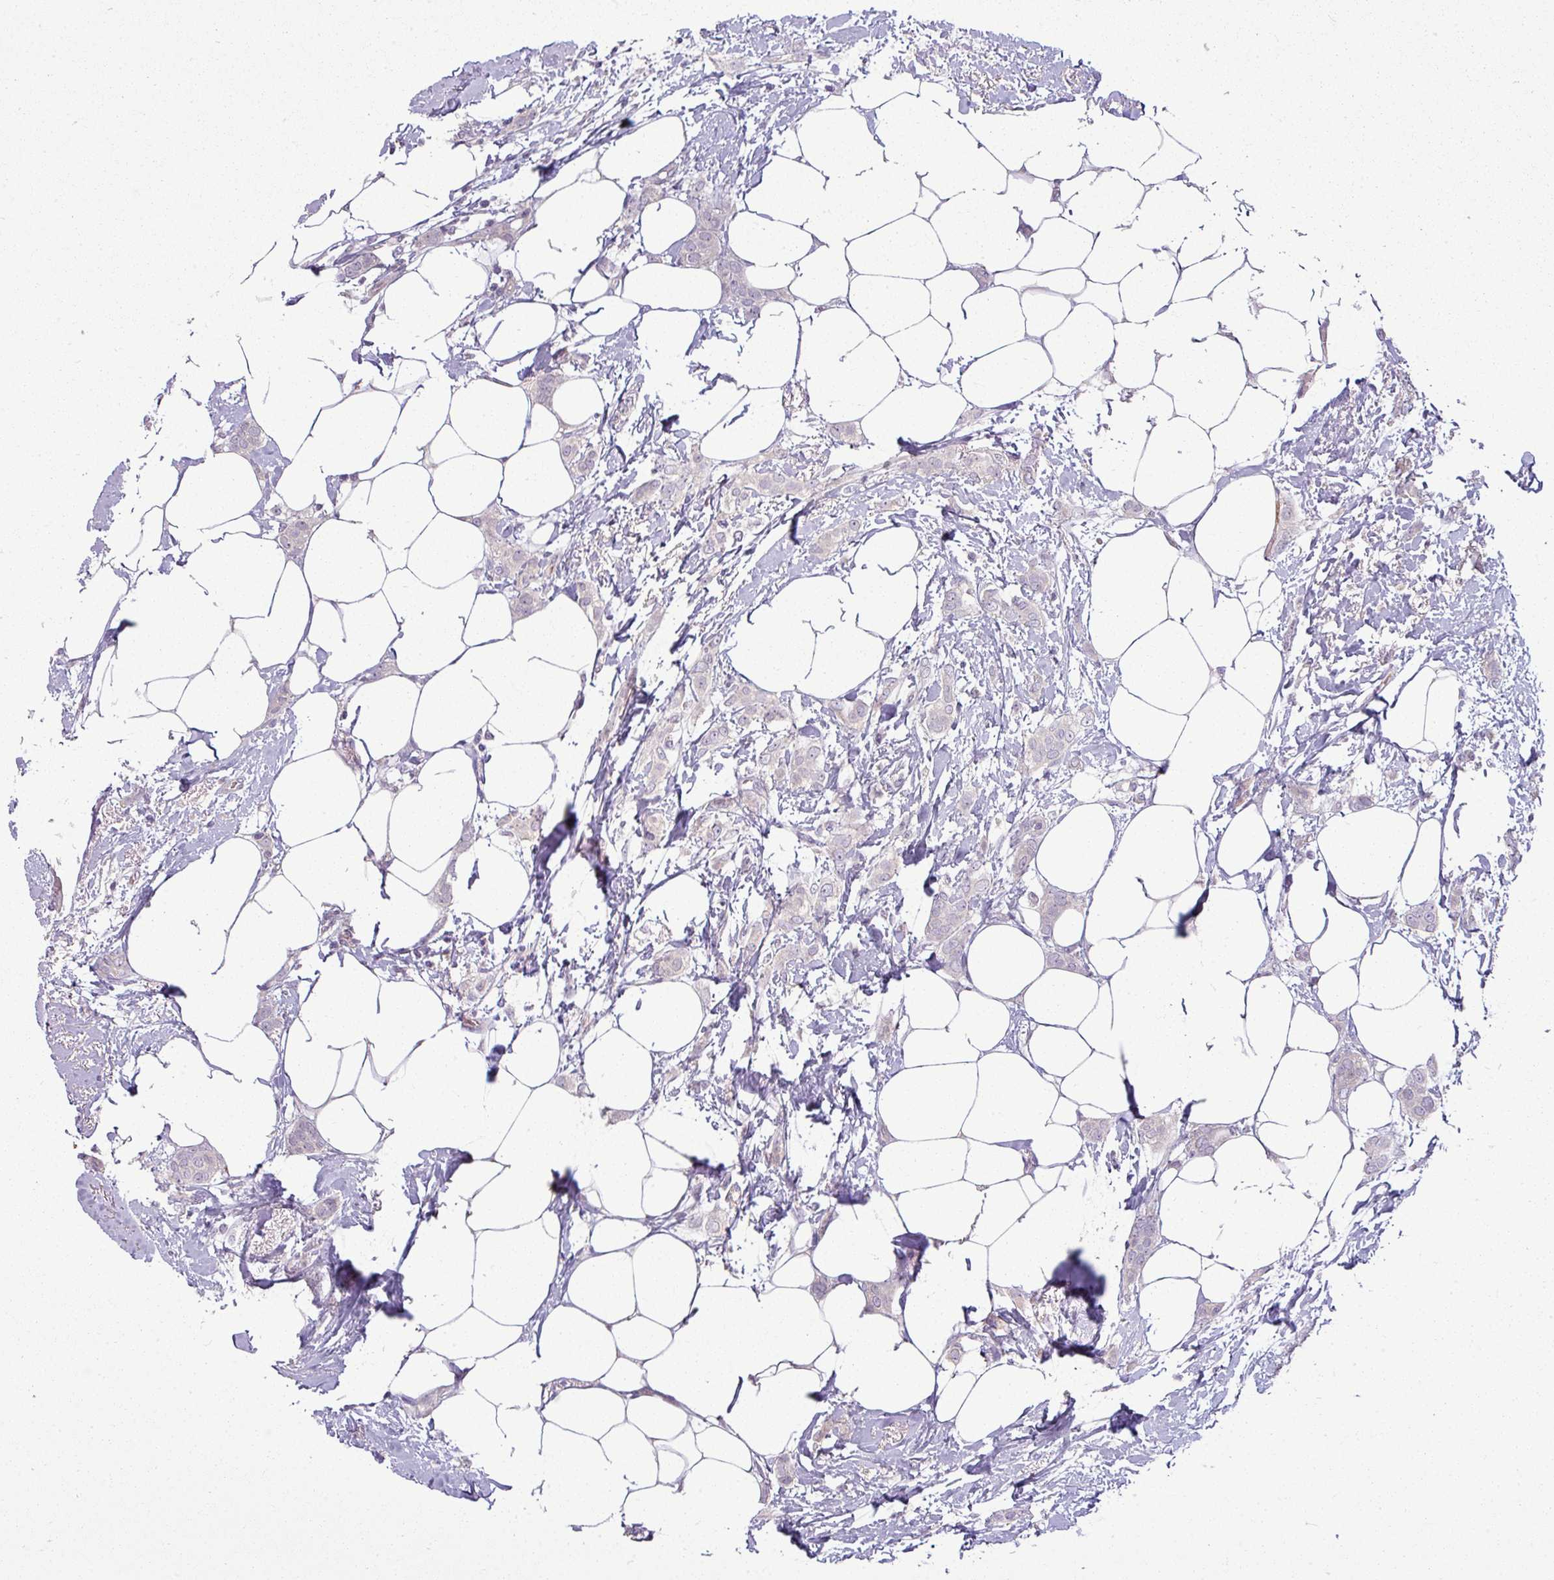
{"staining": {"intensity": "negative", "quantity": "none", "location": "none"}, "tissue": "breast cancer", "cell_type": "Tumor cells", "image_type": "cancer", "snomed": [{"axis": "morphology", "description": "Duct carcinoma"}, {"axis": "topography", "description": "Breast"}], "caption": "Tumor cells show no significant protein expression in breast invasive ductal carcinoma.", "gene": "APOM", "patient": {"sex": "female", "age": 72}}